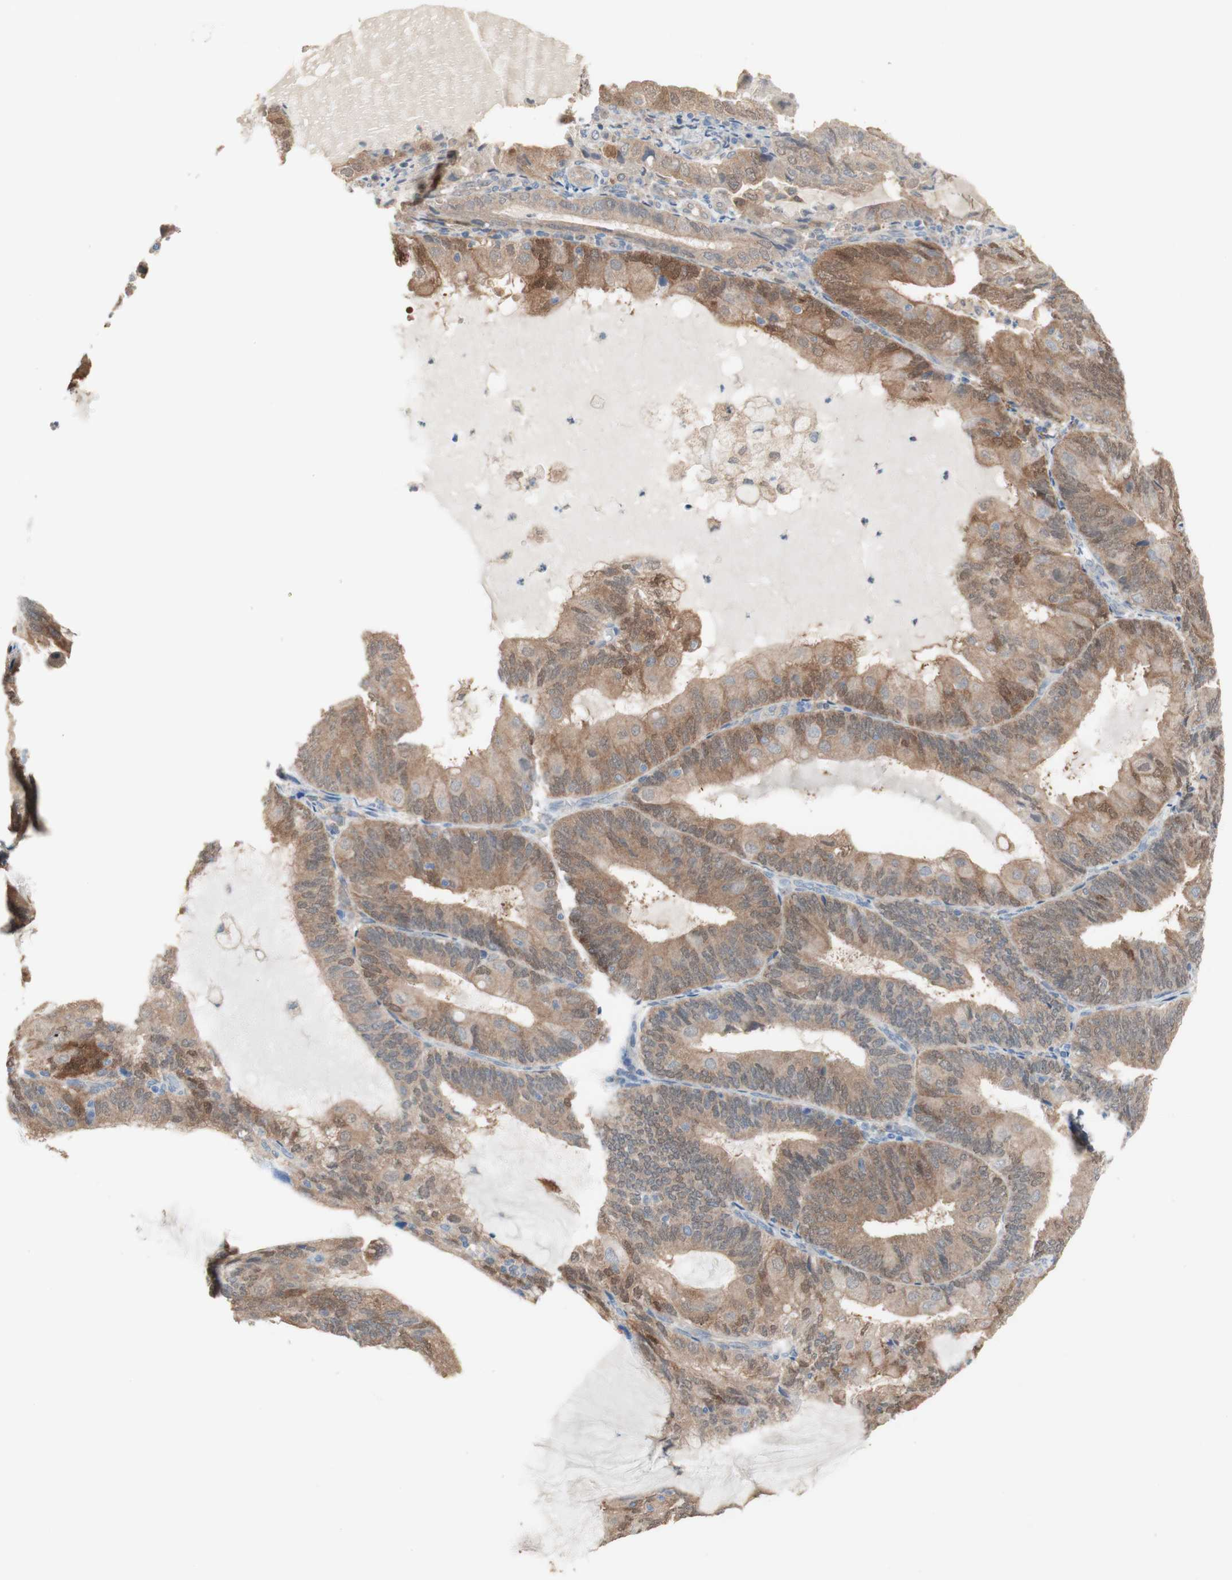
{"staining": {"intensity": "weak", "quantity": ">75%", "location": "cytoplasmic/membranous"}, "tissue": "endometrial cancer", "cell_type": "Tumor cells", "image_type": "cancer", "snomed": [{"axis": "morphology", "description": "Adenocarcinoma, NOS"}, {"axis": "topography", "description": "Endometrium"}], "caption": "Weak cytoplasmic/membranous protein expression is appreciated in about >75% of tumor cells in endometrial cancer. (DAB IHC with brightfield microscopy, high magnification).", "gene": "COMT", "patient": {"sex": "female", "age": 81}}